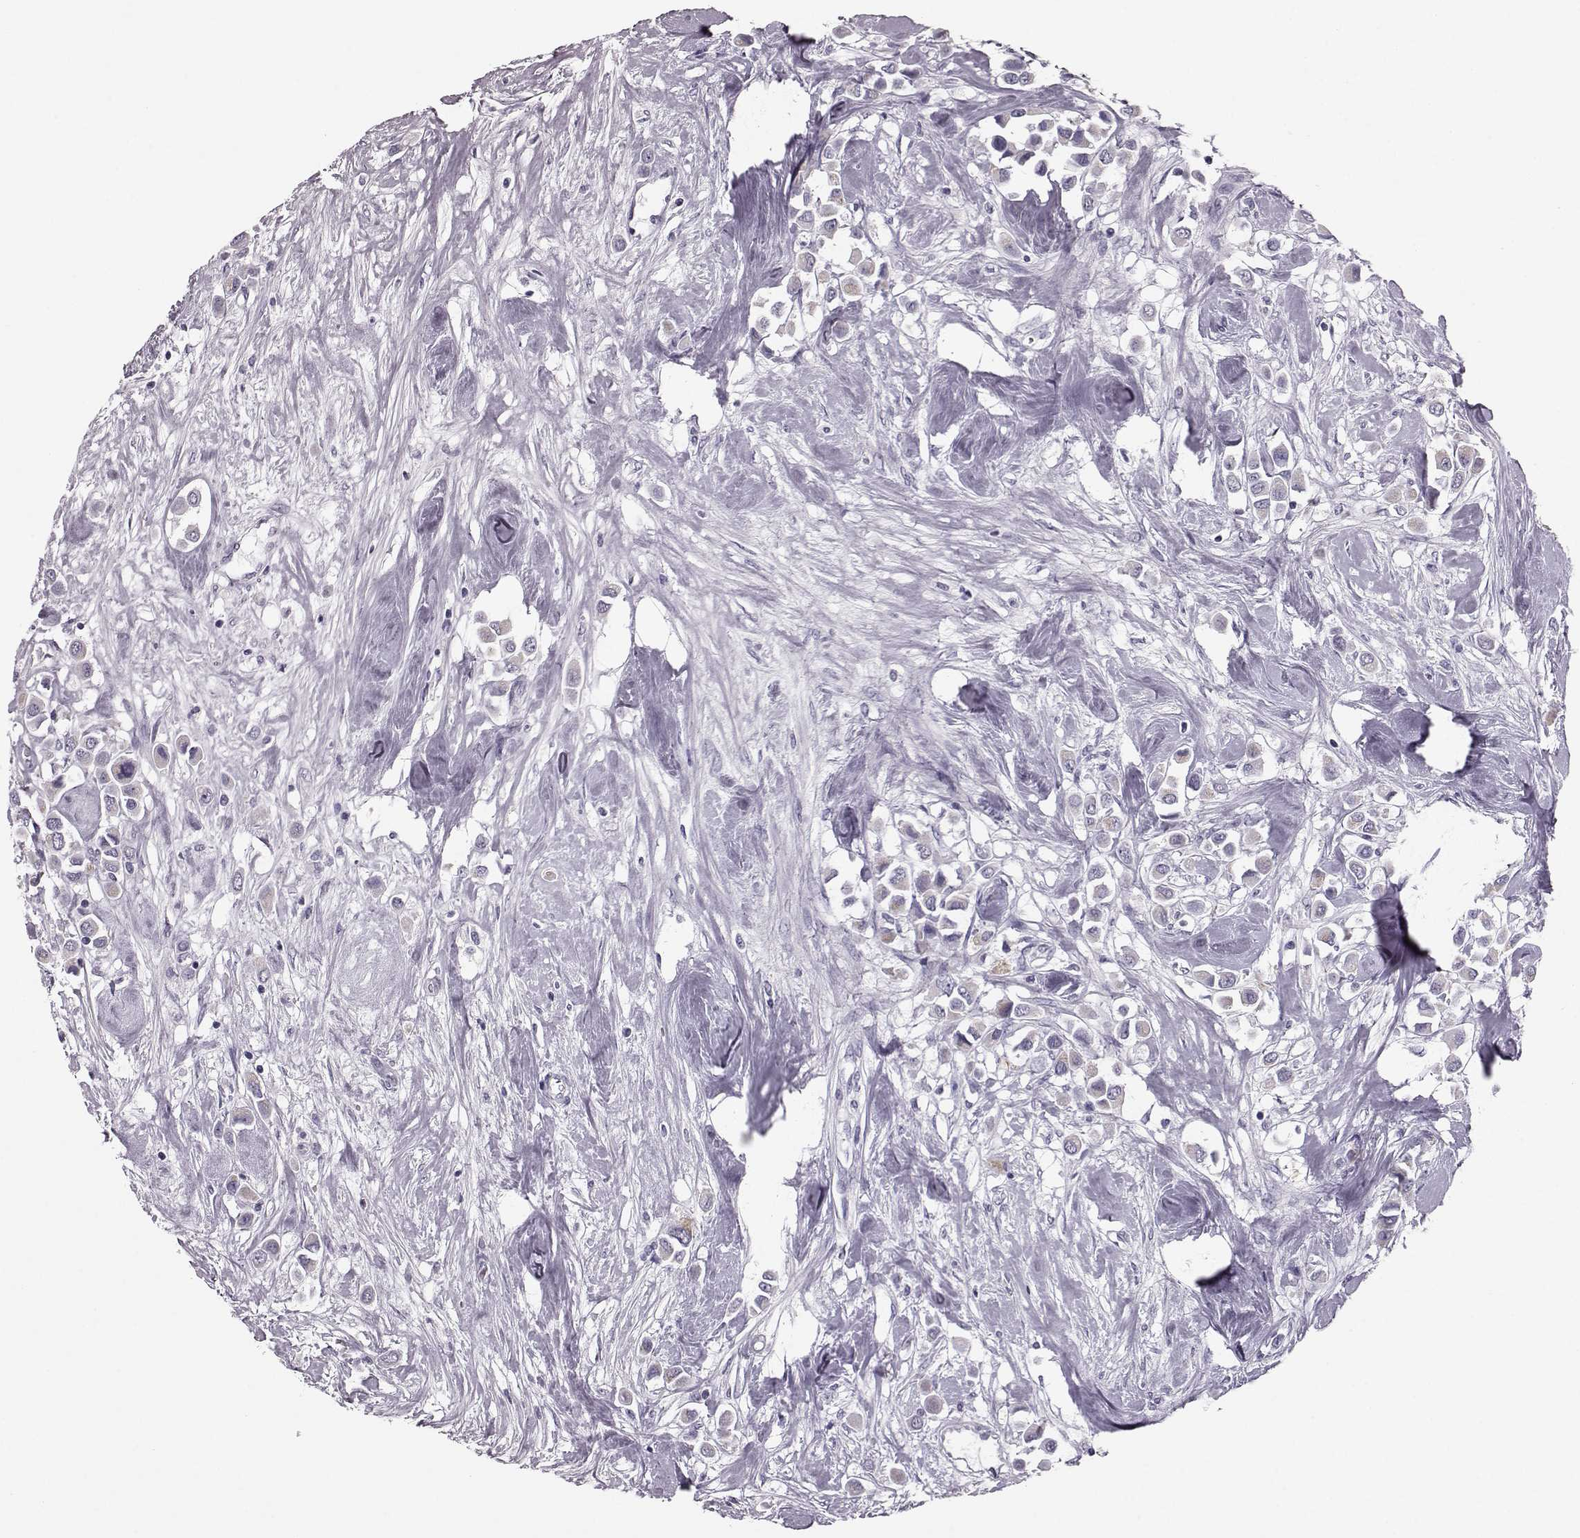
{"staining": {"intensity": "negative", "quantity": "none", "location": "none"}, "tissue": "breast cancer", "cell_type": "Tumor cells", "image_type": "cancer", "snomed": [{"axis": "morphology", "description": "Duct carcinoma"}, {"axis": "topography", "description": "Breast"}], "caption": "This histopathology image is of breast cancer stained with immunohistochemistry (IHC) to label a protein in brown with the nuclei are counter-stained blue. There is no staining in tumor cells.", "gene": "JSRP1", "patient": {"sex": "female", "age": 61}}